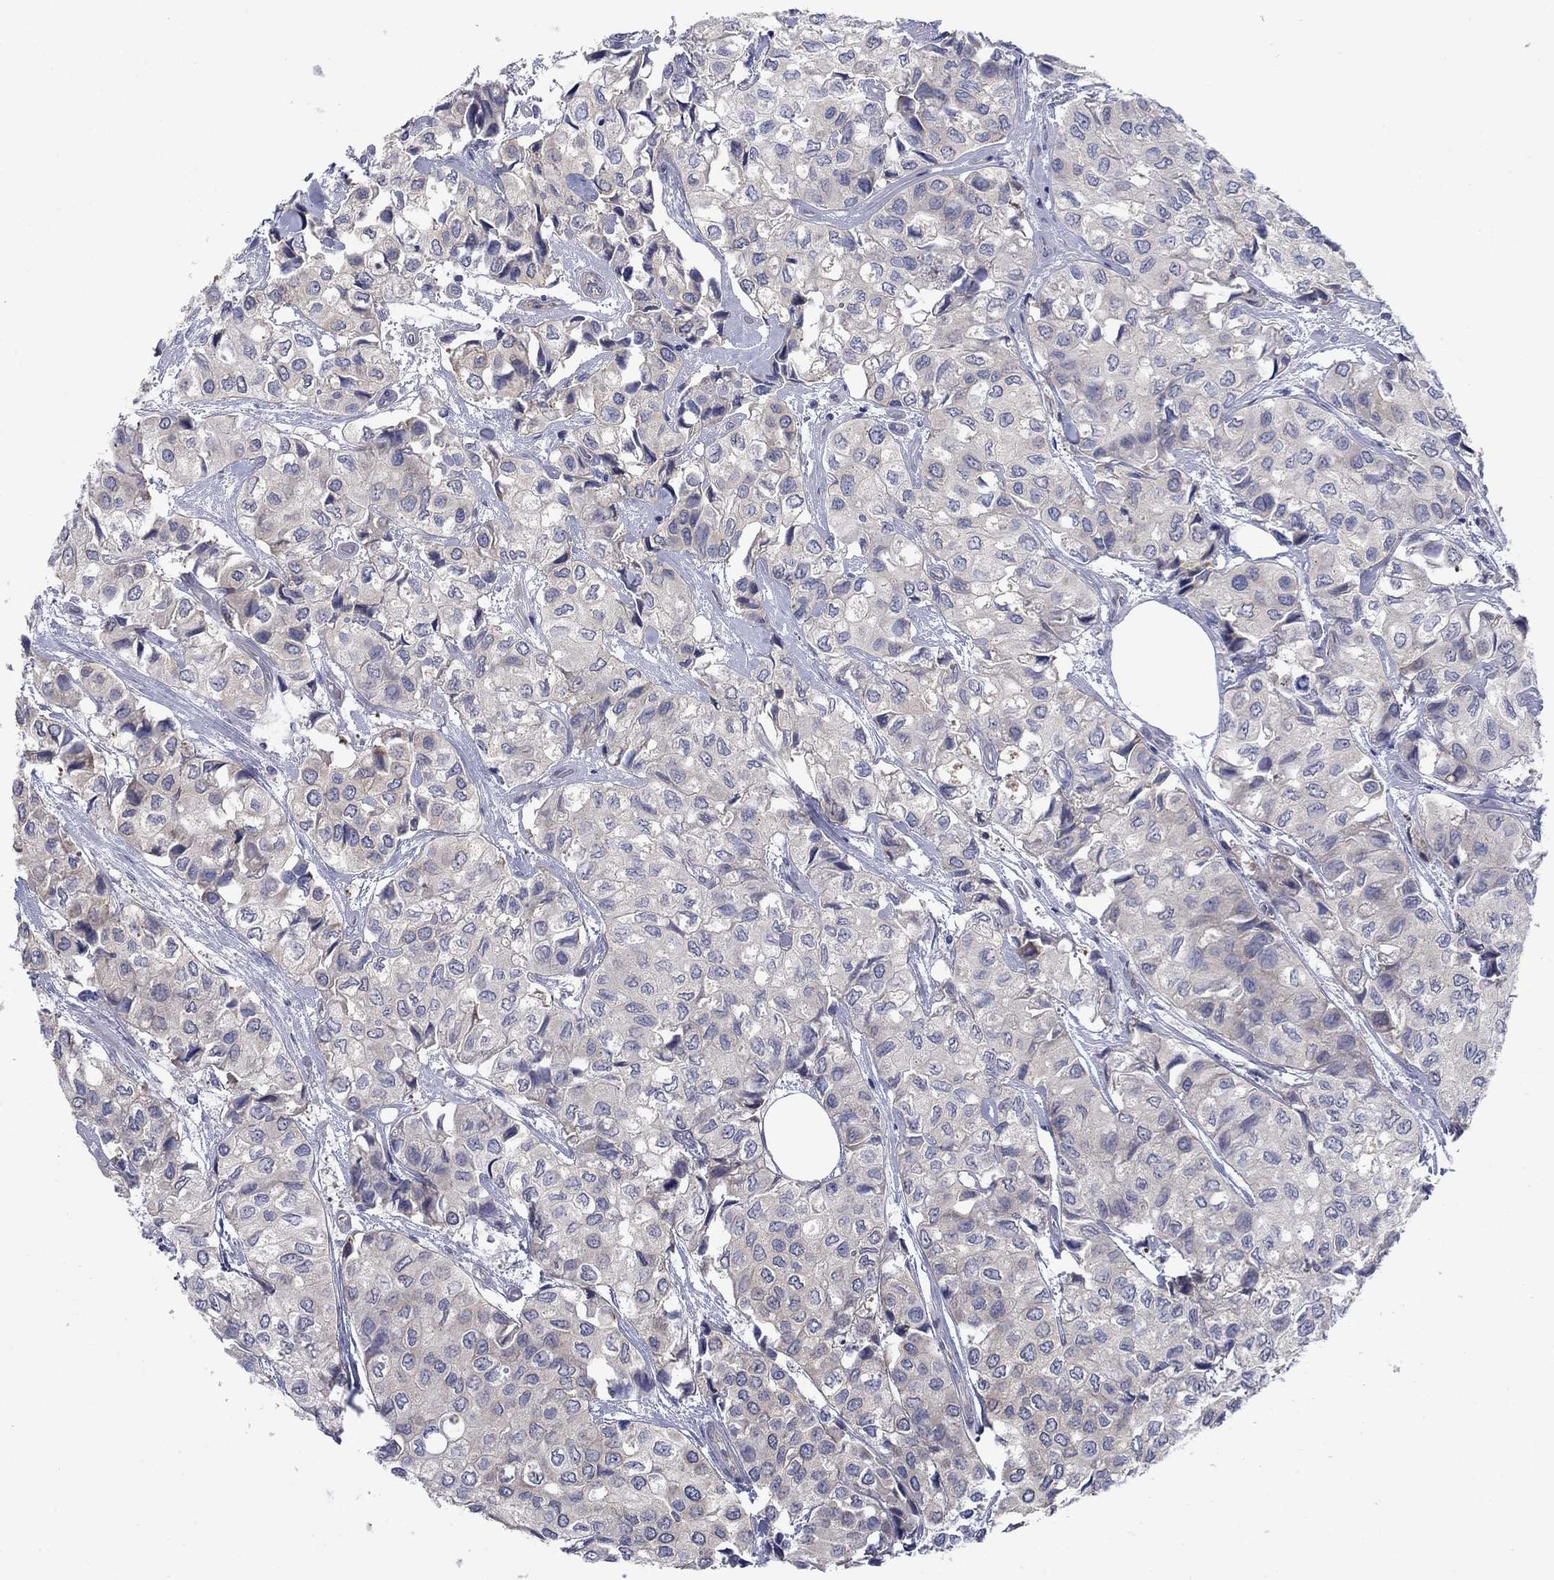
{"staining": {"intensity": "negative", "quantity": "none", "location": "none"}, "tissue": "urothelial cancer", "cell_type": "Tumor cells", "image_type": "cancer", "snomed": [{"axis": "morphology", "description": "Urothelial carcinoma, High grade"}, {"axis": "topography", "description": "Urinary bladder"}], "caption": "The IHC histopathology image has no significant expression in tumor cells of urothelial cancer tissue.", "gene": "FXR1", "patient": {"sex": "male", "age": 73}}